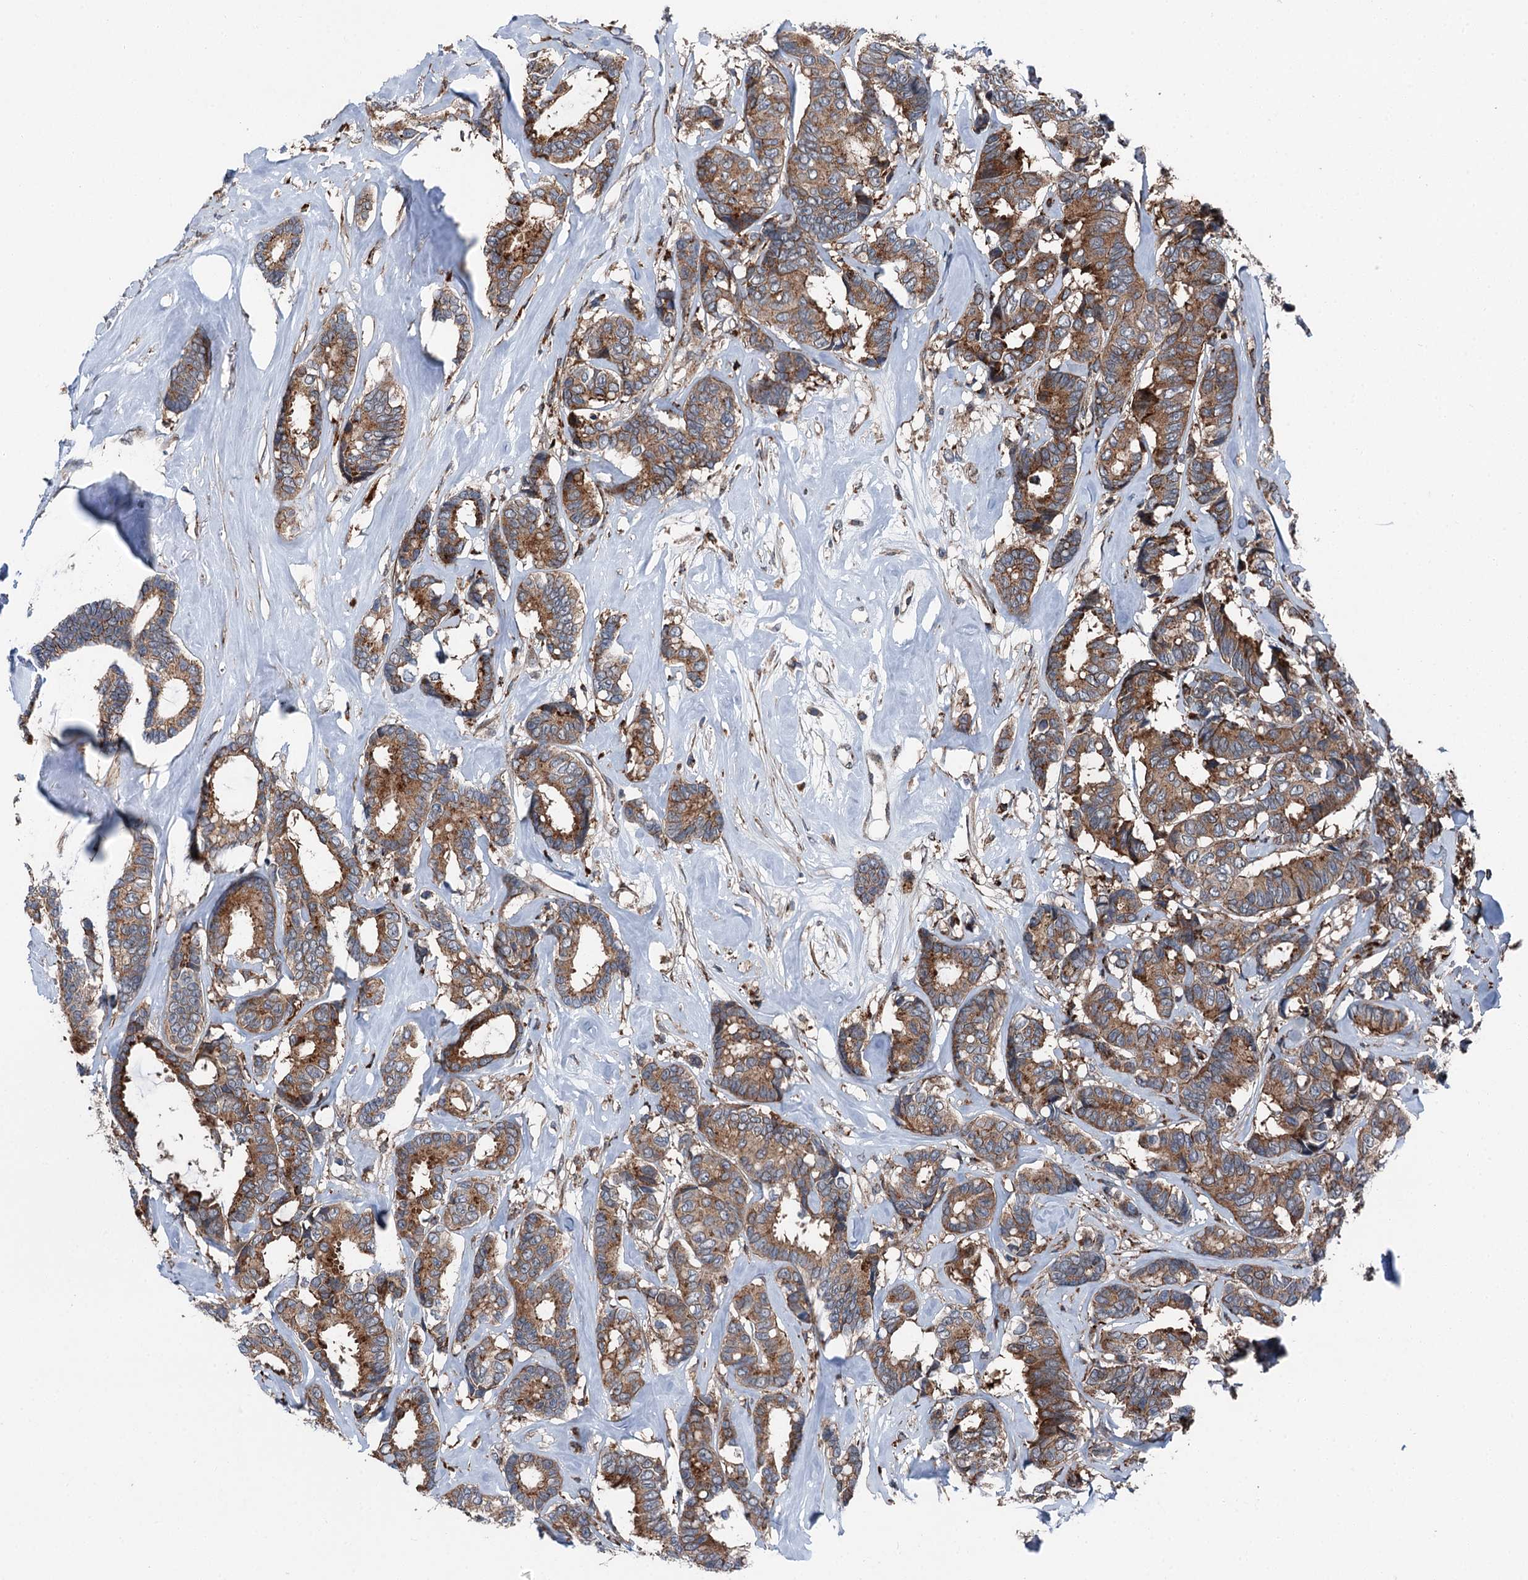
{"staining": {"intensity": "moderate", "quantity": ">75%", "location": "cytoplasmic/membranous"}, "tissue": "breast cancer", "cell_type": "Tumor cells", "image_type": "cancer", "snomed": [{"axis": "morphology", "description": "Duct carcinoma"}, {"axis": "topography", "description": "Breast"}], "caption": "Breast infiltrating ductal carcinoma was stained to show a protein in brown. There is medium levels of moderate cytoplasmic/membranous expression in approximately >75% of tumor cells.", "gene": "POLR1D", "patient": {"sex": "female", "age": 87}}